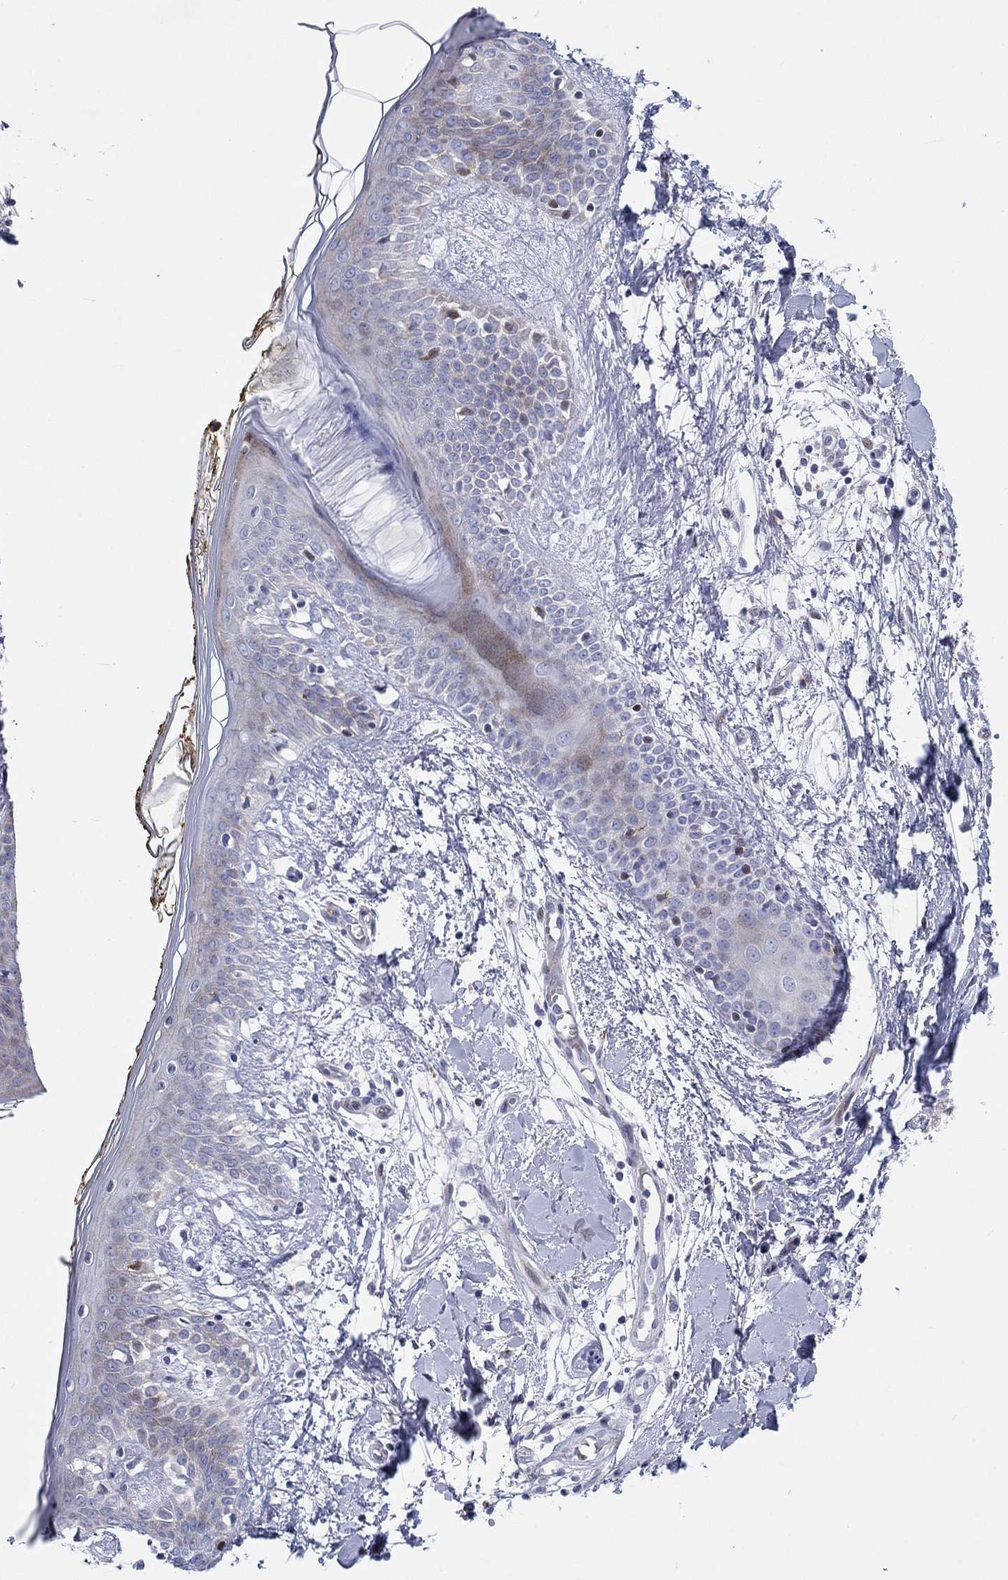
{"staining": {"intensity": "negative", "quantity": "none", "location": "none"}, "tissue": "skin", "cell_type": "Fibroblasts", "image_type": "normal", "snomed": [{"axis": "morphology", "description": "Normal tissue, NOS"}, {"axis": "topography", "description": "Skin"}], "caption": "High magnification brightfield microscopy of normal skin stained with DAB (3,3'-diaminobenzidine) (brown) and counterstained with hematoxylin (blue): fibroblasts show no significant expression.", "gene": "ARHGAP36", "patient": {"sex": "female", "age": 34}}